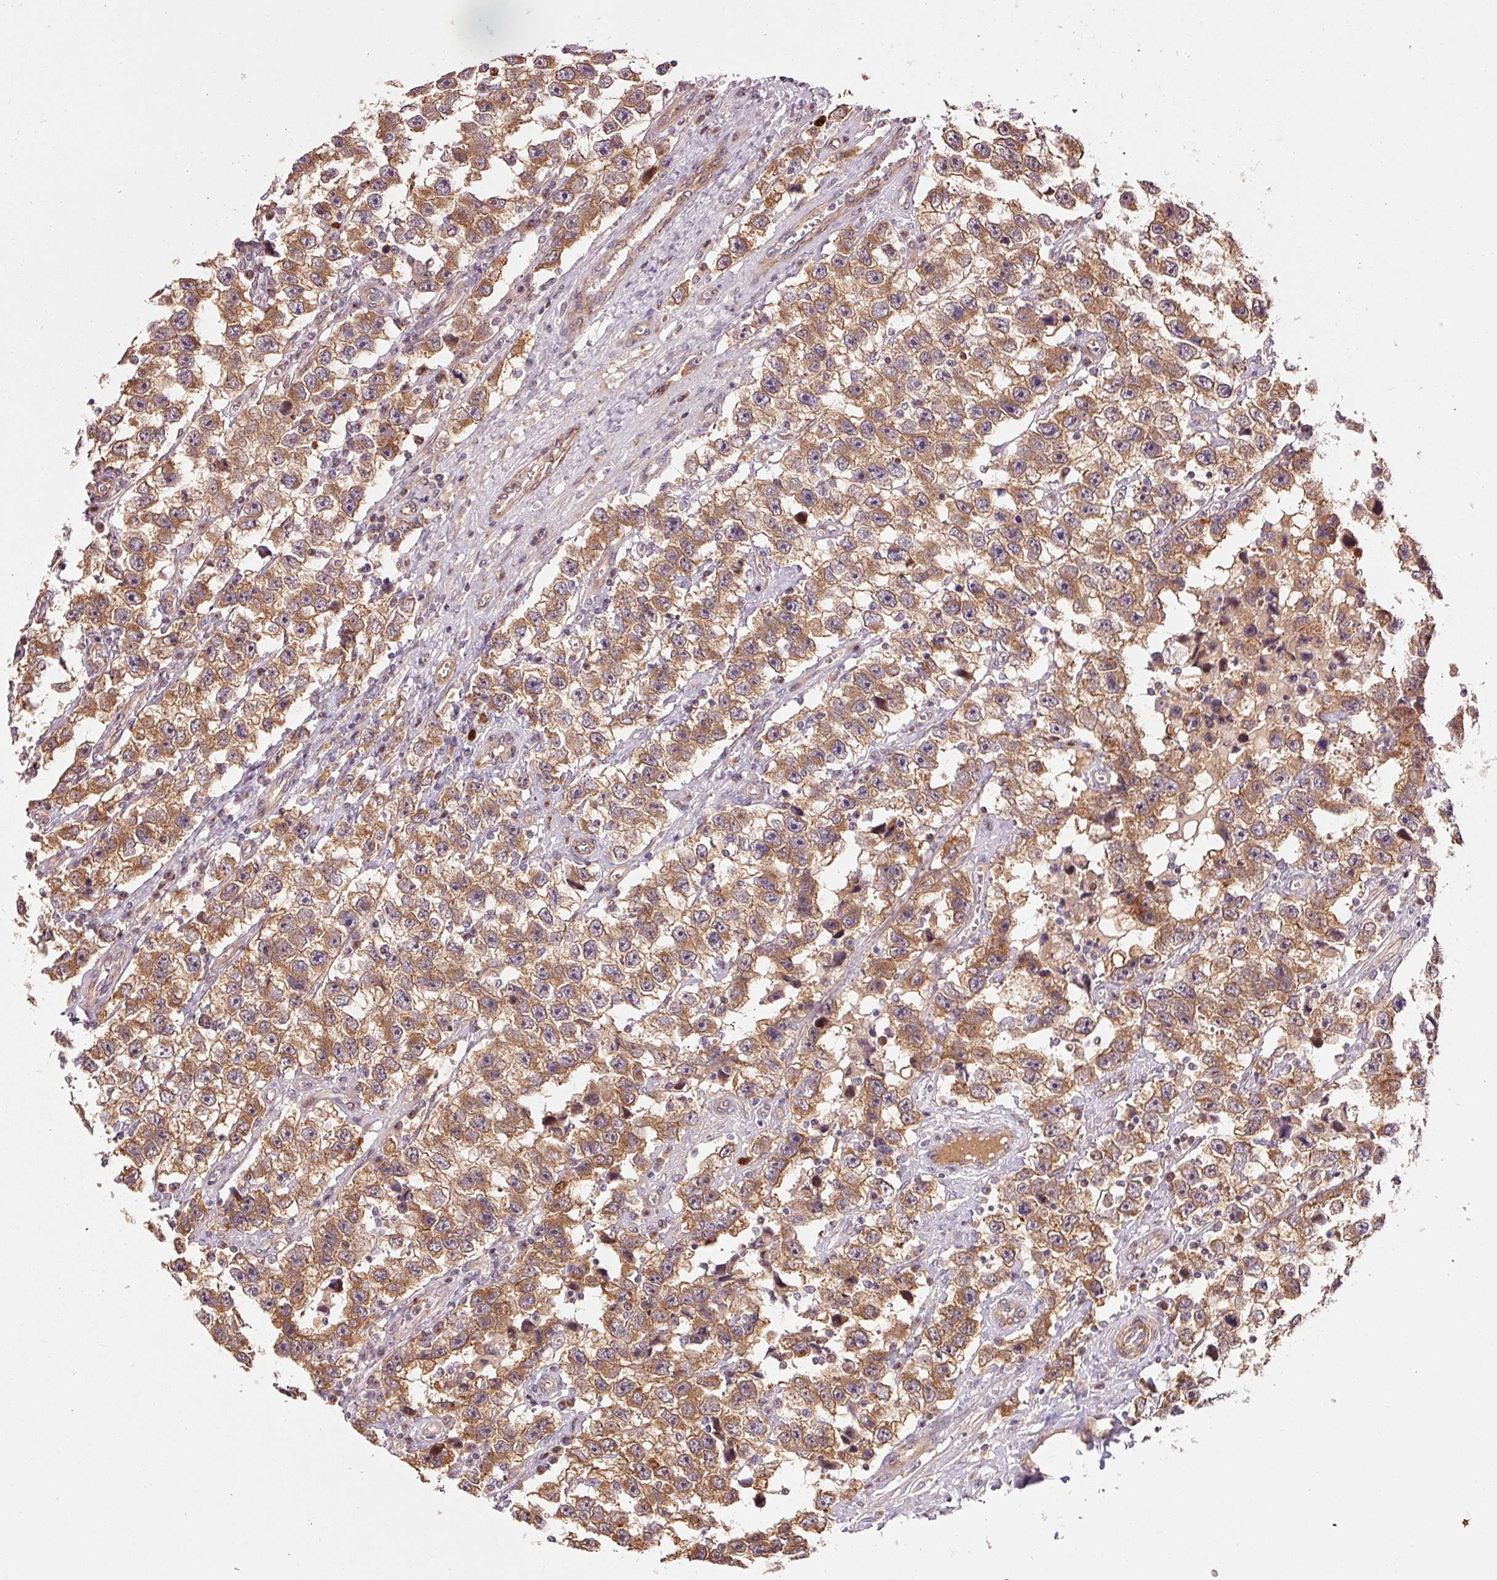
{"staining": {"intensity": "moderate", "quantity": ">75%", "location": "cytoplasmic/membranous"}, "tissue": "testis cancer", "cell_type": "Tumor cells", "image_type": "cancer", "snomed": [{"axis": "morphology", "description": "Seminoma, NOS"}, {"axis": "topography", "description": "Testis"}], "caption": "The immunohistochemical stain shows moderate cytoplasmic/membranous expression in tumor cells of seminoma (testis) tissue.", "gene": "PPP1R14B", "patient": {"sex": "male", "age": 33}}